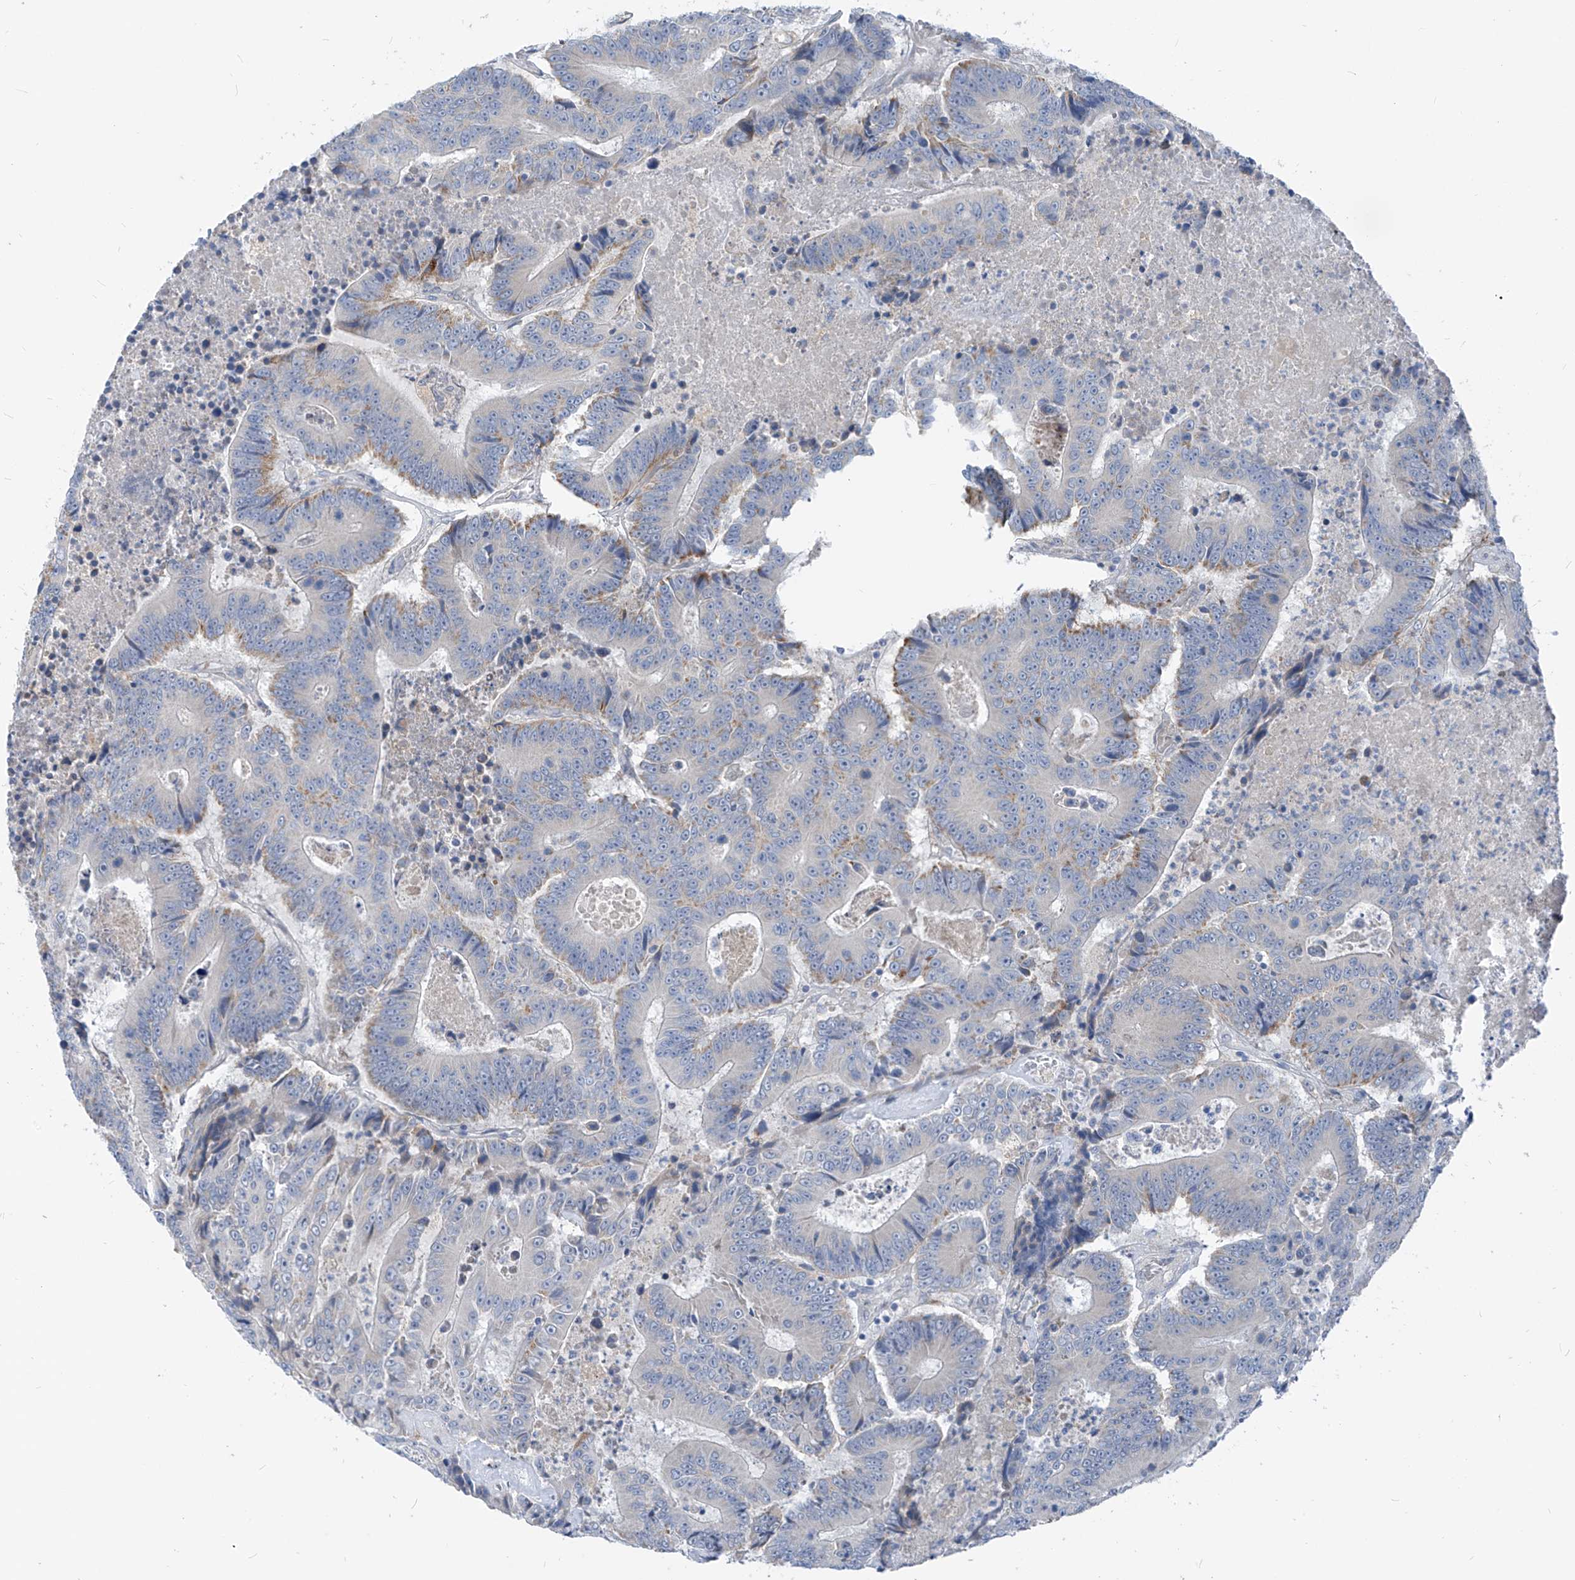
{"staining": {"intensity": "moderate", "quantity": "<25%", "location": "cytoplasmic/membranous"}, "tissue": "colorectal cancer", "cell_type": "Tumor cells", "image_type": "cancer", "snomed": [{"axis": "morphology", "description": "Adenocarcinoma, NOS"}, {"axis": "topography", "description": "Colon"}], "caption": "Immunohistochemistry (IHC) staining of colorectal cancer, which displays low levels of moderate cytoplasmic/membranous expression in about <25% of tumor cells indicating moderate cytoplasmic/membranous protein staining. The staining was performed using DAB (3,3'-diaminobenzidine) (brown) for protein detection and nuclei were counterstained in hematoxylin (blue).", "gene": "LDAH", "patient": {"sex": "male", "age": 83}}